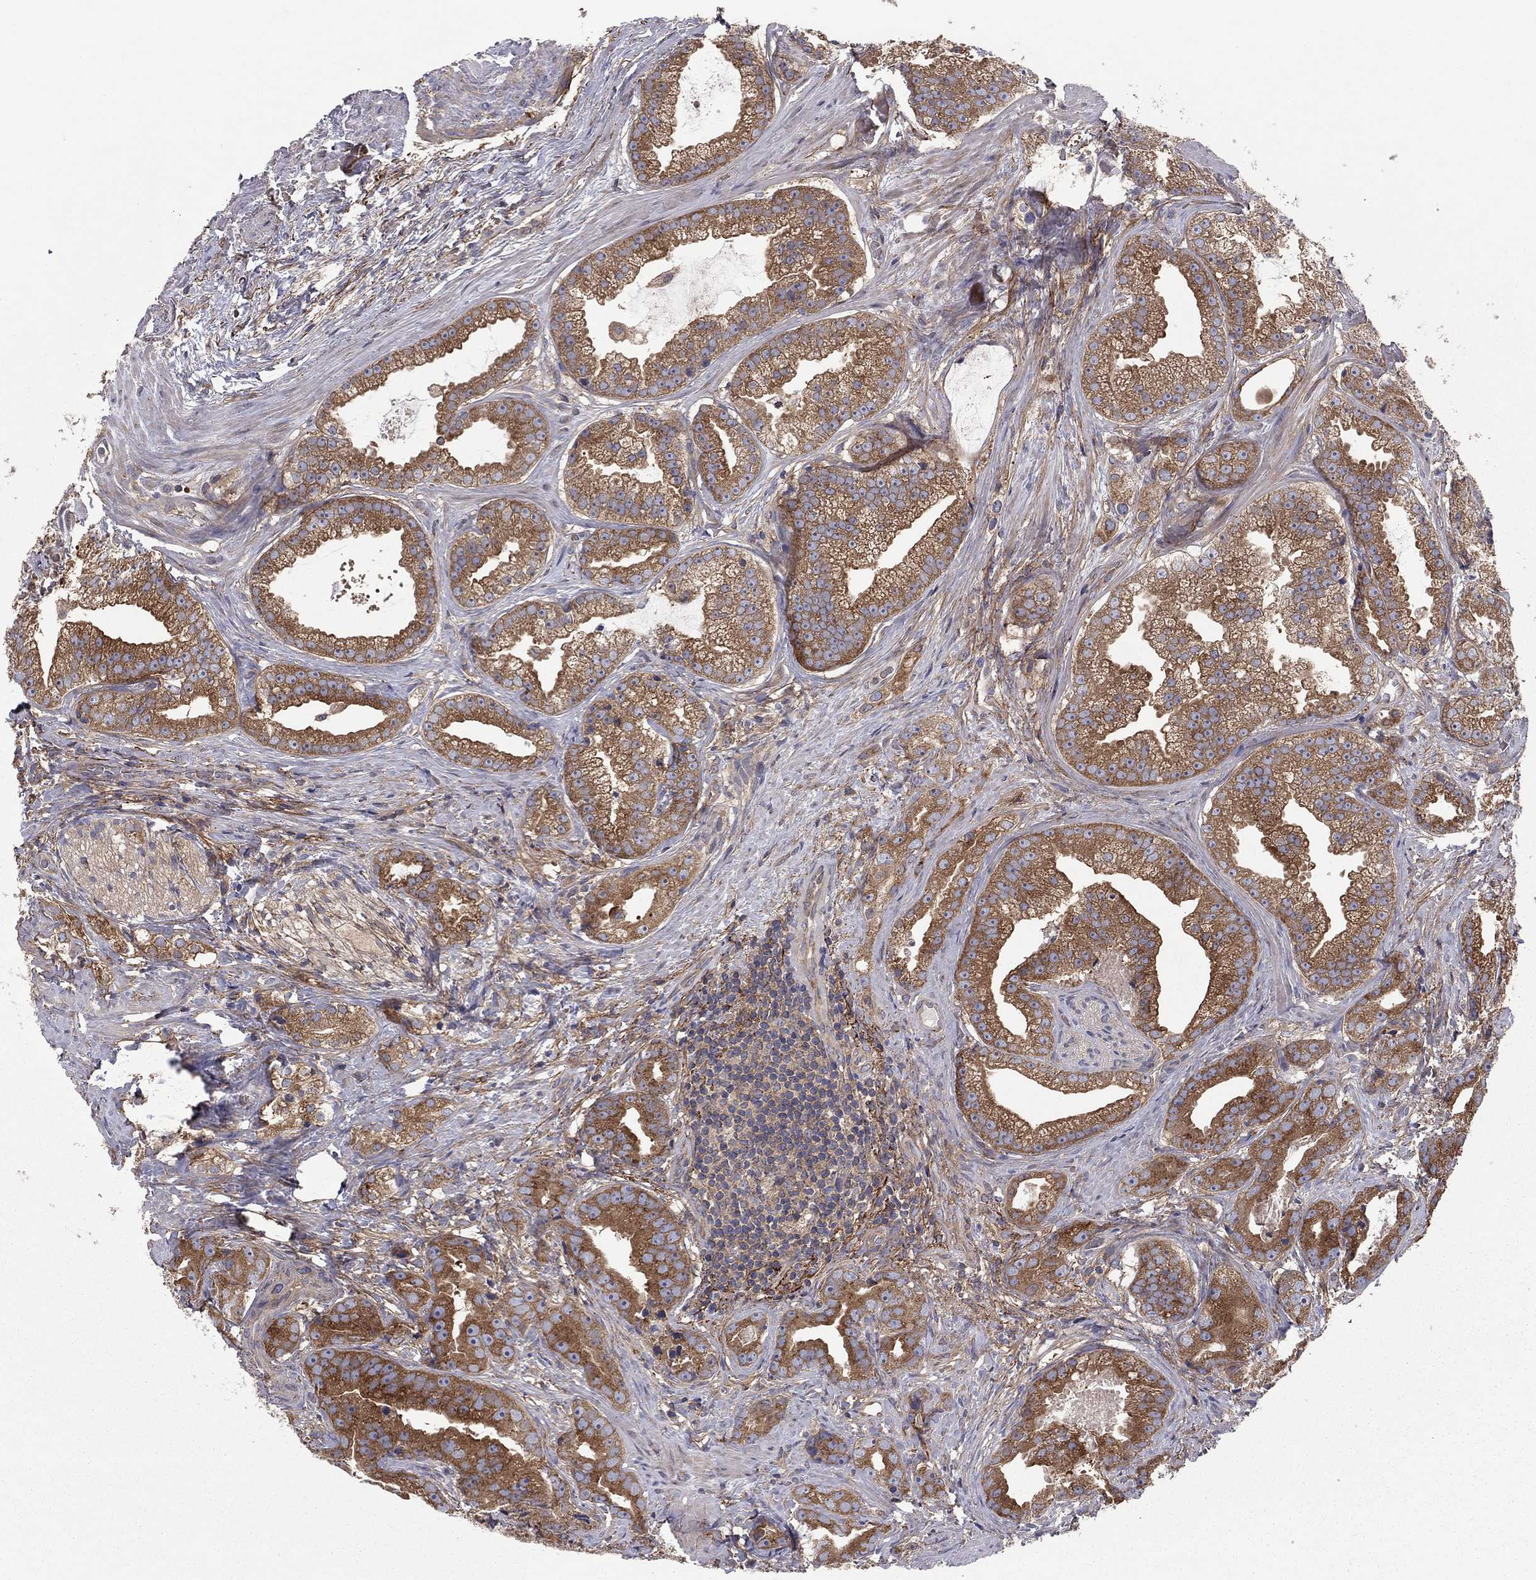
{"staining": {"intensity": "strong", "quantity": ">75%", "location": "cytoplasmic/membranous"}, "tissue": "prostate cancer", "cell_type": "Tumor cells", "image_type": "cancer", "snomed": [{"axis": "morphology", "description": "Adenocarcinoma, NOS"}, {"axis": "morphology", "description": "Adenocarcinoma, High grade"}, {"axis": "topography", "description": "Prostate"}], "caption": "Strong cytoplasmic/membranous protein staining is present in approximately >75% of tumor cells in high-grade adenocarcinoma (prostate).", "gene": "RNF123", "patient": {"sex": "male", "age": 64}}